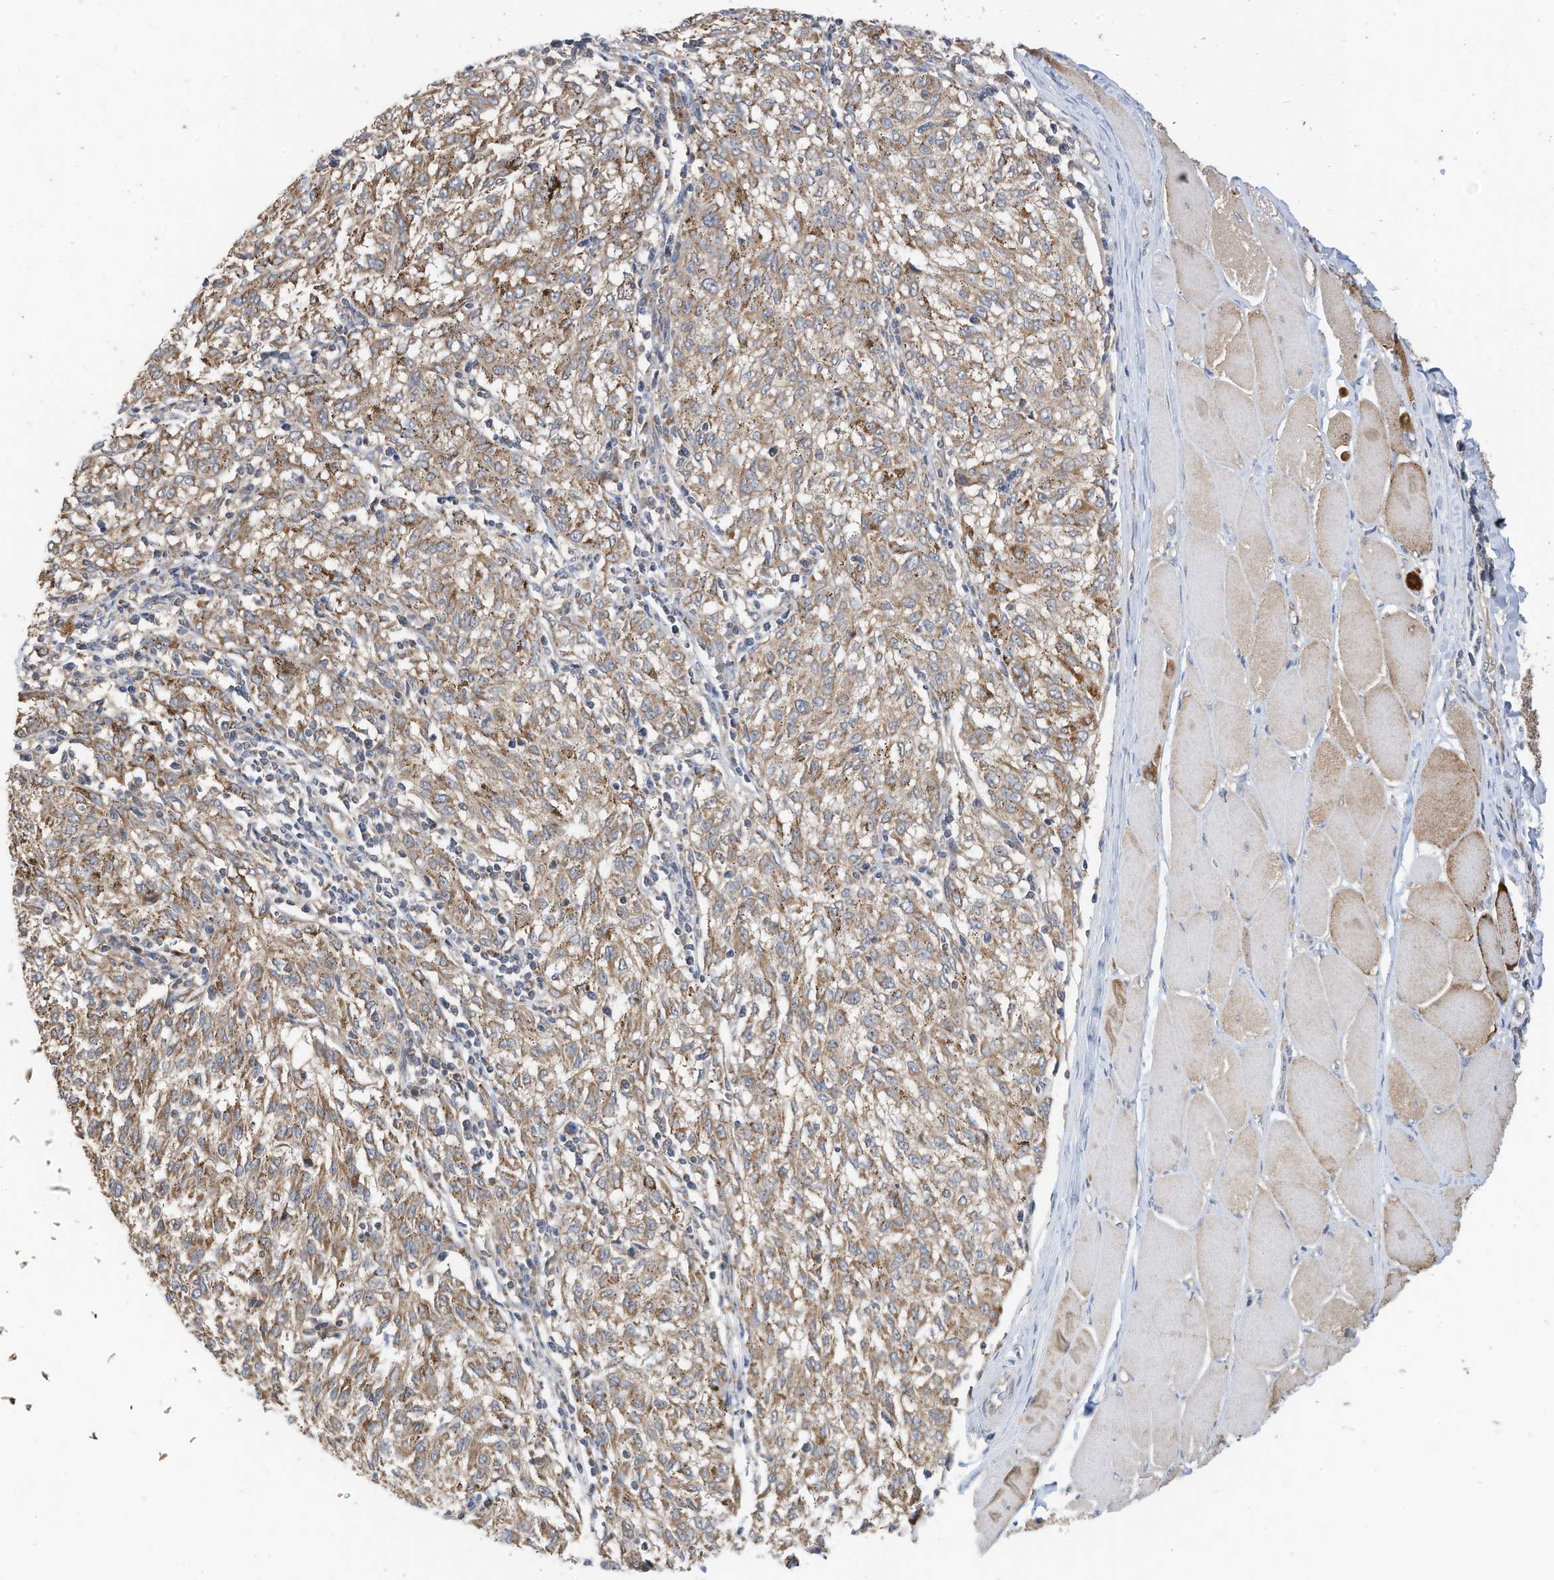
{"staining": {"intensity": "moderate", "quantity": "25%-75%", "location": "cytoplasmic/membranous"}, "tissue": "melanoma", "cell_type": "Tumor cells", "image_type": "cancer", "snomed": [{"axis": "morphology", "description": "Malignant melanoma, NOS"}, {"axis": "topography", "description": "Skin"}], "caption": "Tumor cells show moderate cytoplasmic/membranous expression in approximately 25%-75% of cells in malignant melanoma. (DAB (3,3'-diaminobenzidine) = brown stain, brightfield microscopy at high magnification).", "gene": "METTL6", "patient": {"sex": "female", "age": 72}}